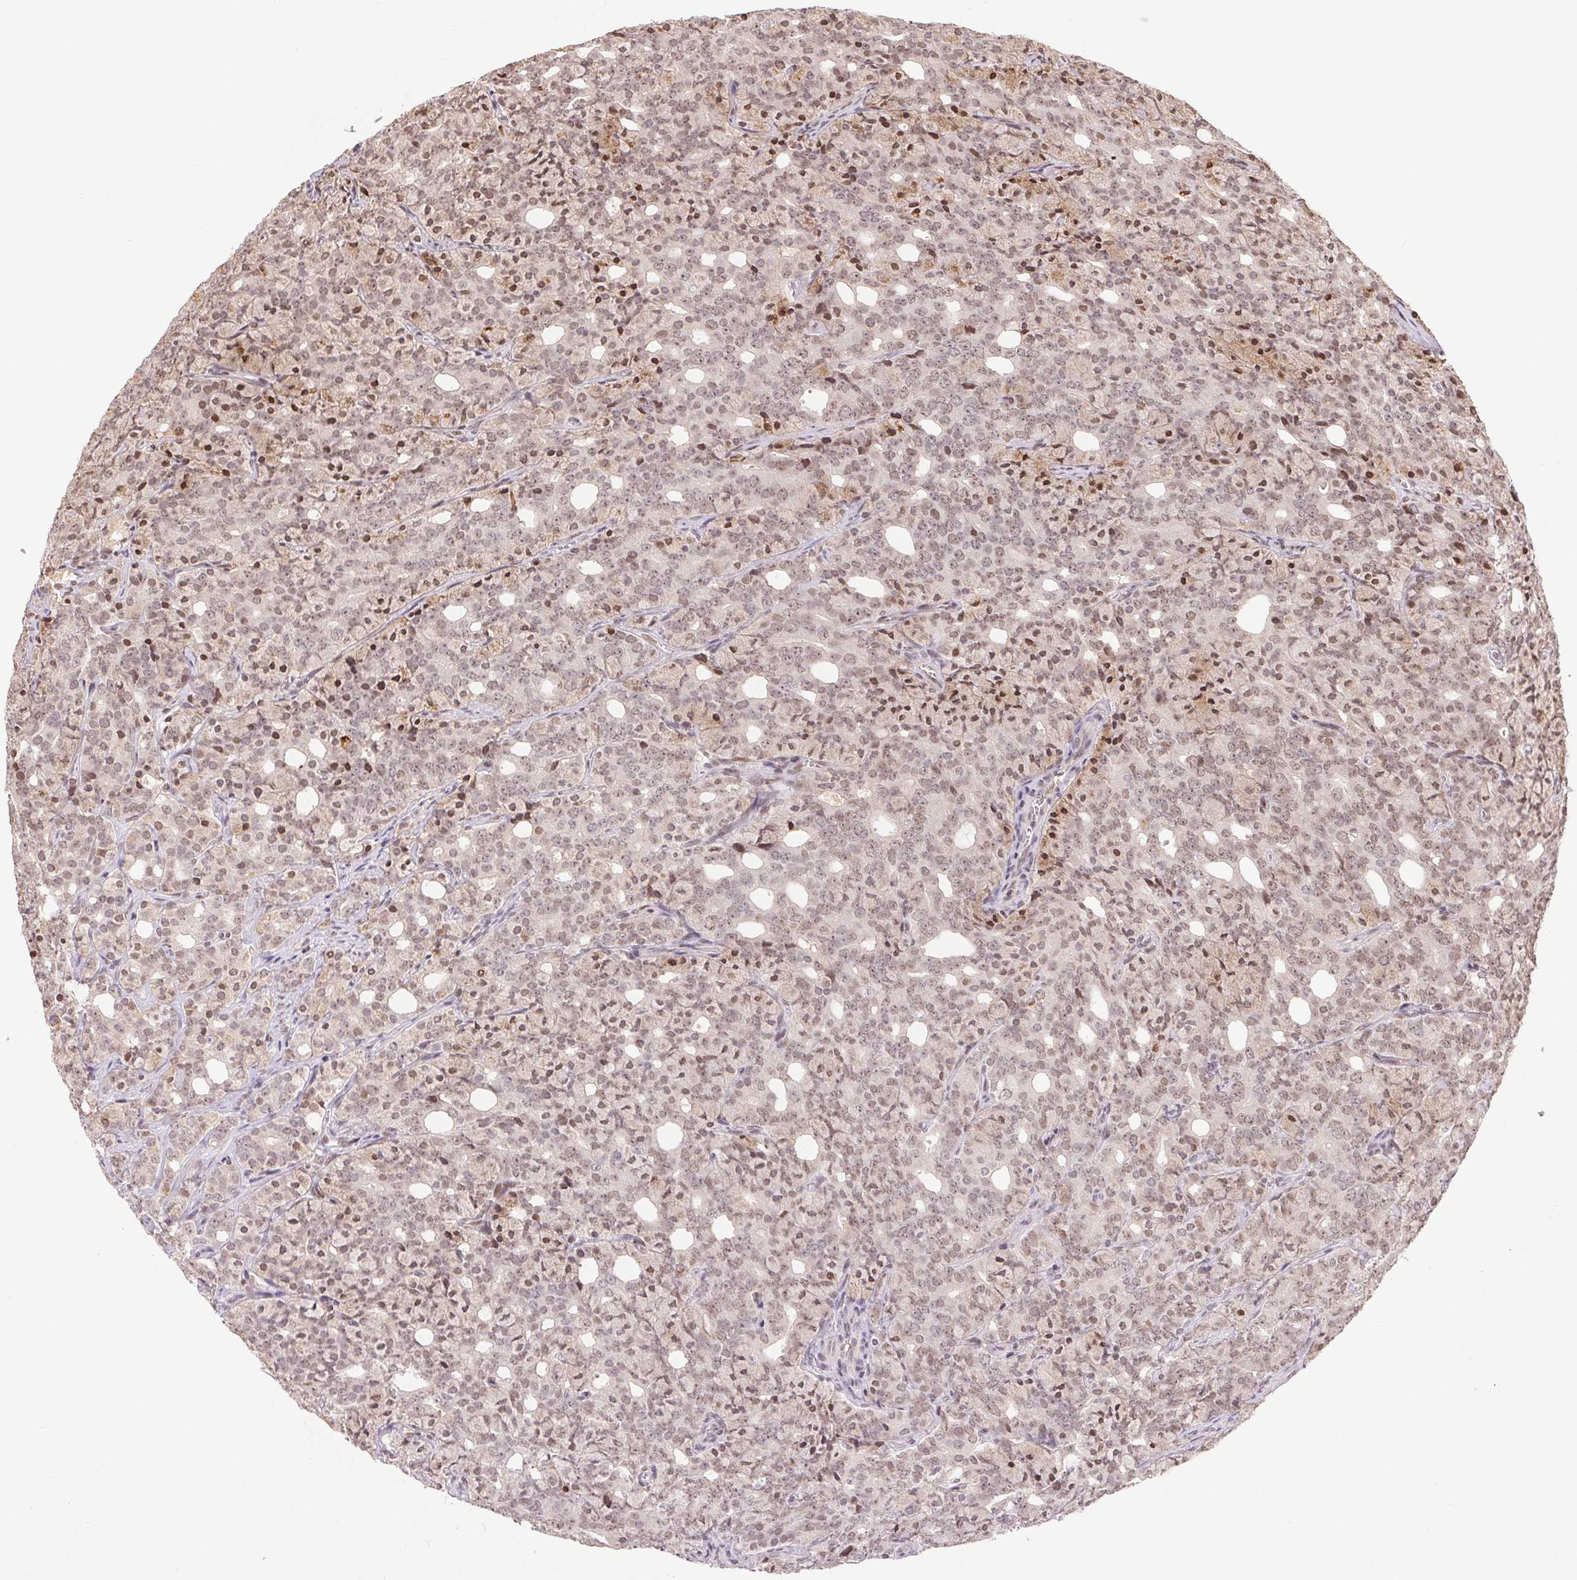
{"staining": {"intensity": "weak", "quantity": ">75%", "location": "nuclear"}, "tissue": "prostate cancer", "cell_type": "Tumor cells", "image_type": "cancer", "snomed": [{"axis": "morphology", "description": "Adenocarcinoma, High grade"}, {"axis": "topography", "description": "Prostate"}], "caption": "Protein expression analysis of prostate cancer exhibits weak nuclear staining in approximately >75% of tumor cells.", "gene": "MAPKAPK2", "patient": {"sex": "male", "age": 84}}